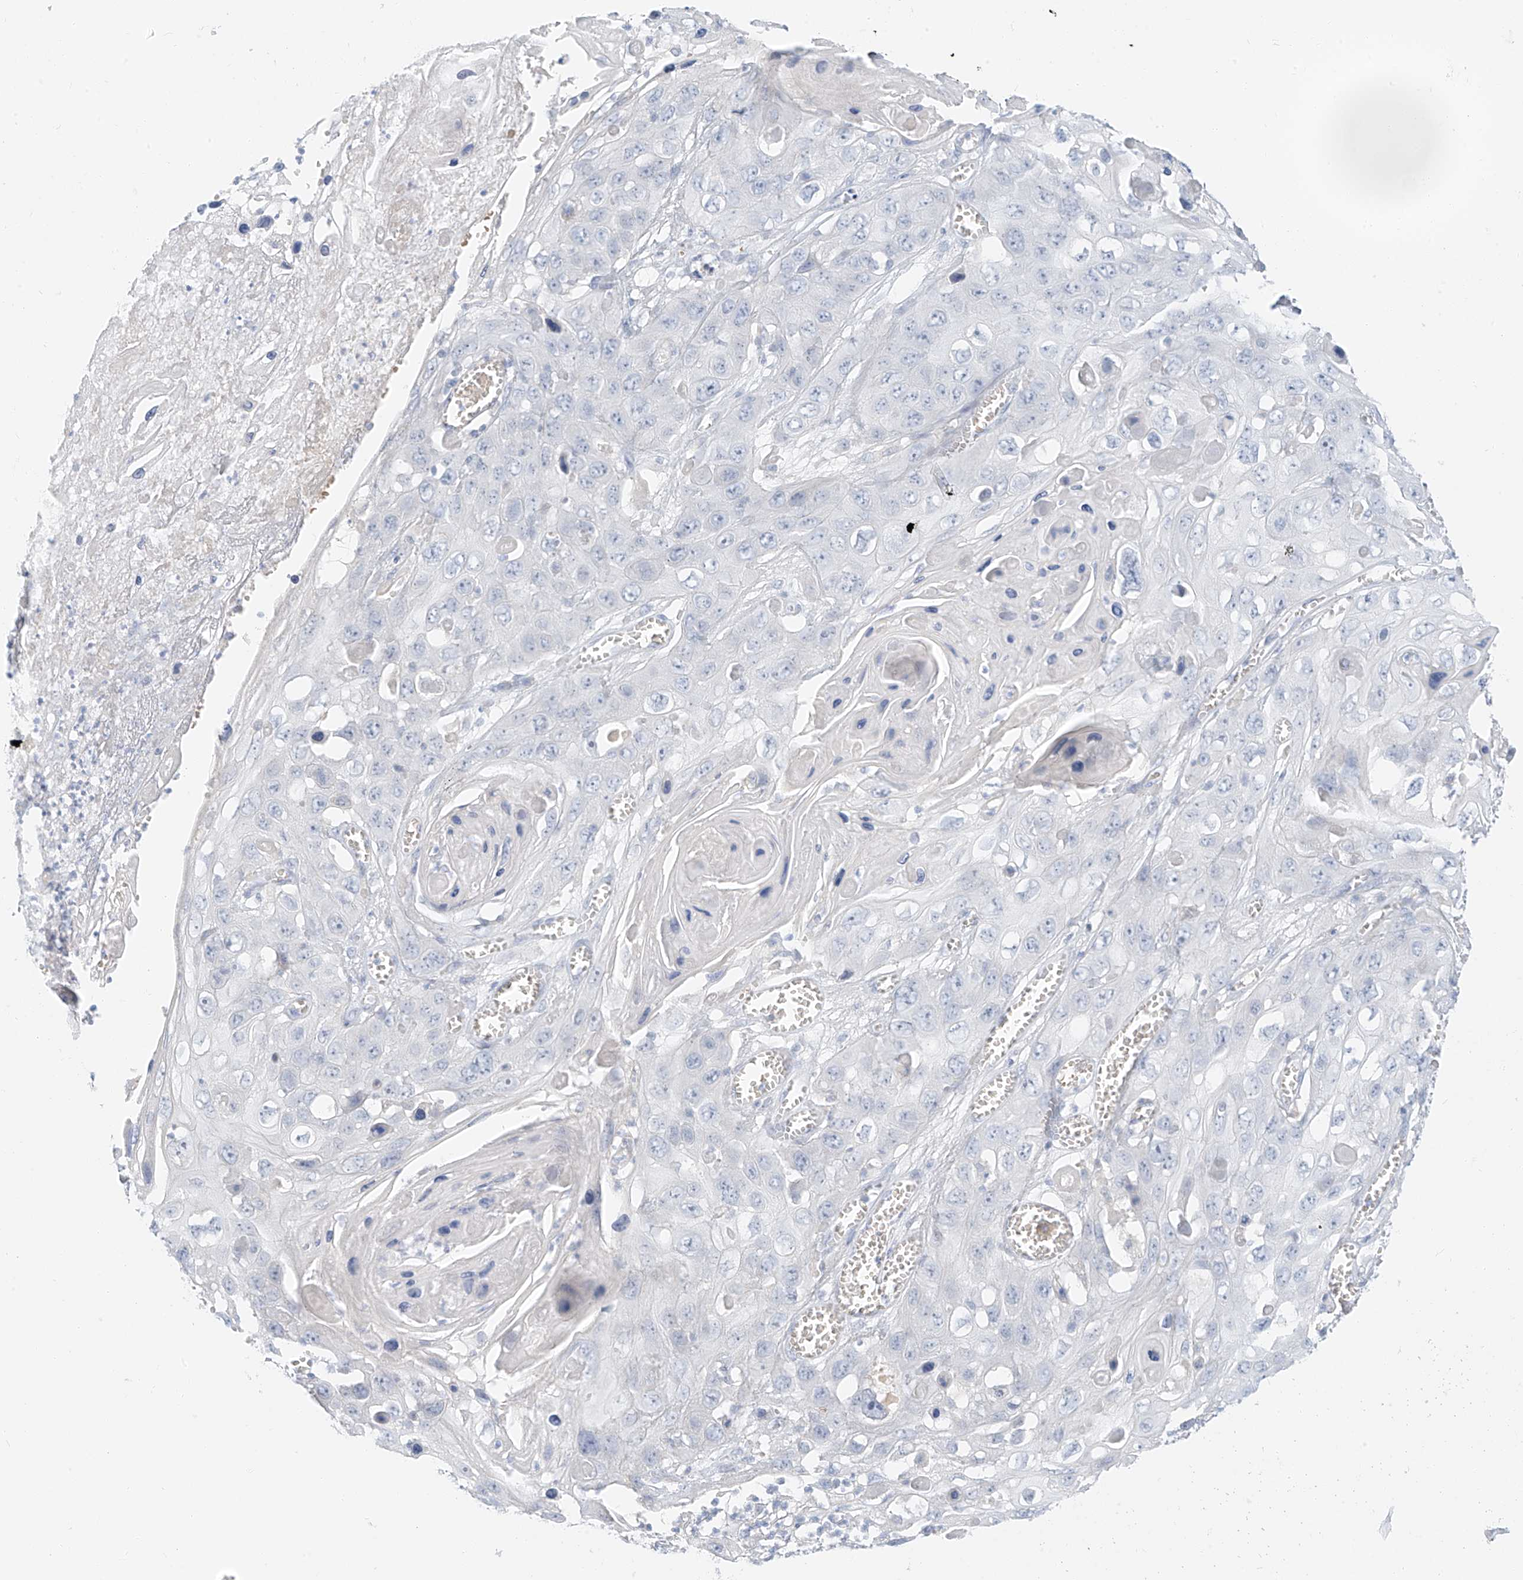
{"staining": {"intensity": "negative", "quantity": "none", "location": "none"}, "tissue": "skin cancer", "cell_type": "Tumor cells", "image_type": "cancer", "snomed": [{"axis": "morphology", "description": "Squamous cell carcinoma, NOS"}, {"axis": "topography", "description": "Skin"}], "caption": "This is an immunohistochemistry (IHC) image of human squamous cell carcinoma (skin). There is no positivity in tumor cells.", "gene": "PGC", "patient": {"sex": "male", "age": 55}}